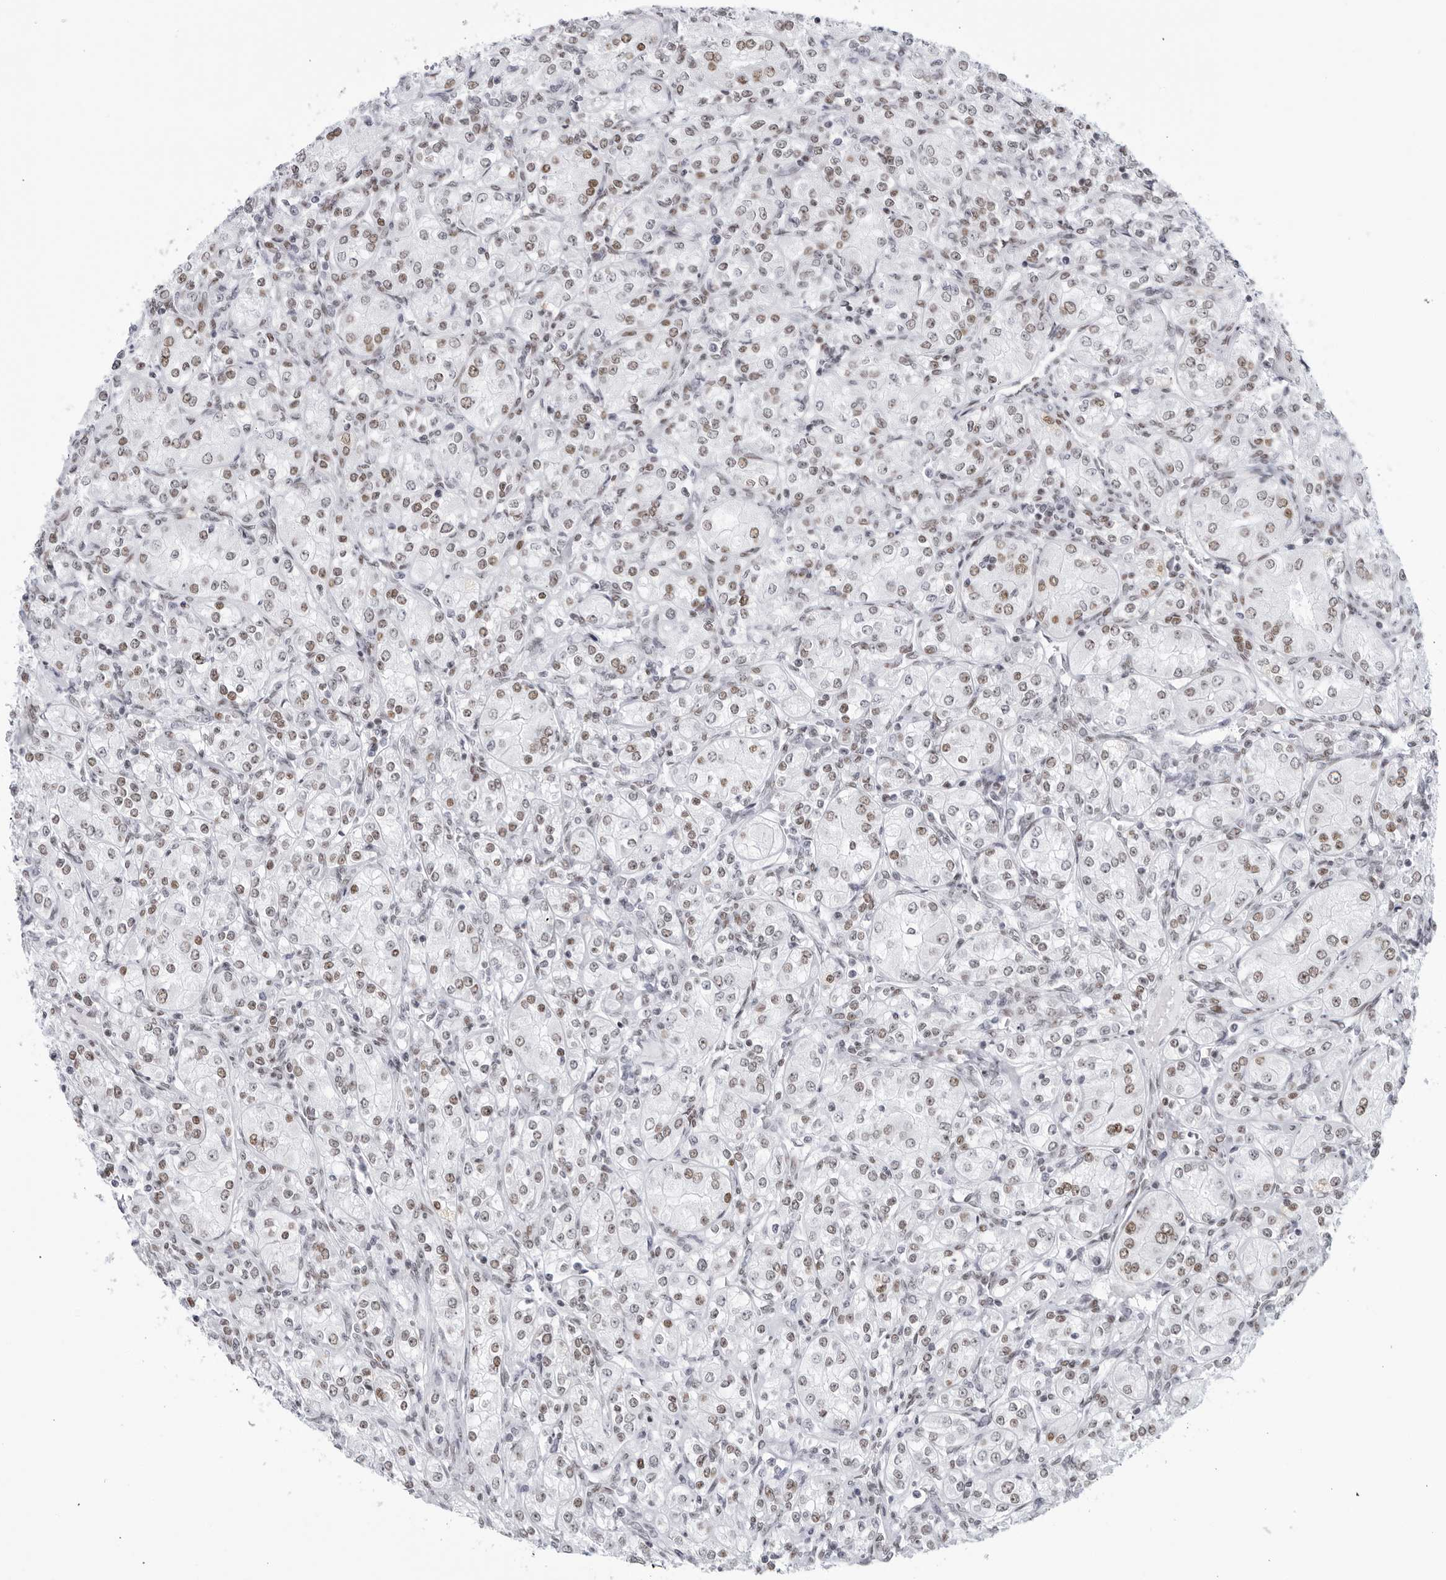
{"staining": {"intensity": "moderate", "quantity": "25%-75%", "location": "nuclear"}, "tissue": "renal cancer", "cell_type": "Tumor cells", "image_type": "cancer", "snomed": [{"axis": "morphology", "description": "Adenocarcinoma, NOS"}, {"axis": "topography", "description": "Kidney"}], "caption": "Approximately 25%-75% of tumor cells in renal cancer show moderate nuclear protein expression as visualized by brown immunohistochemical staining.", "gene": "HP1BP3", "patient": {"sex": "male", "age": 77}}